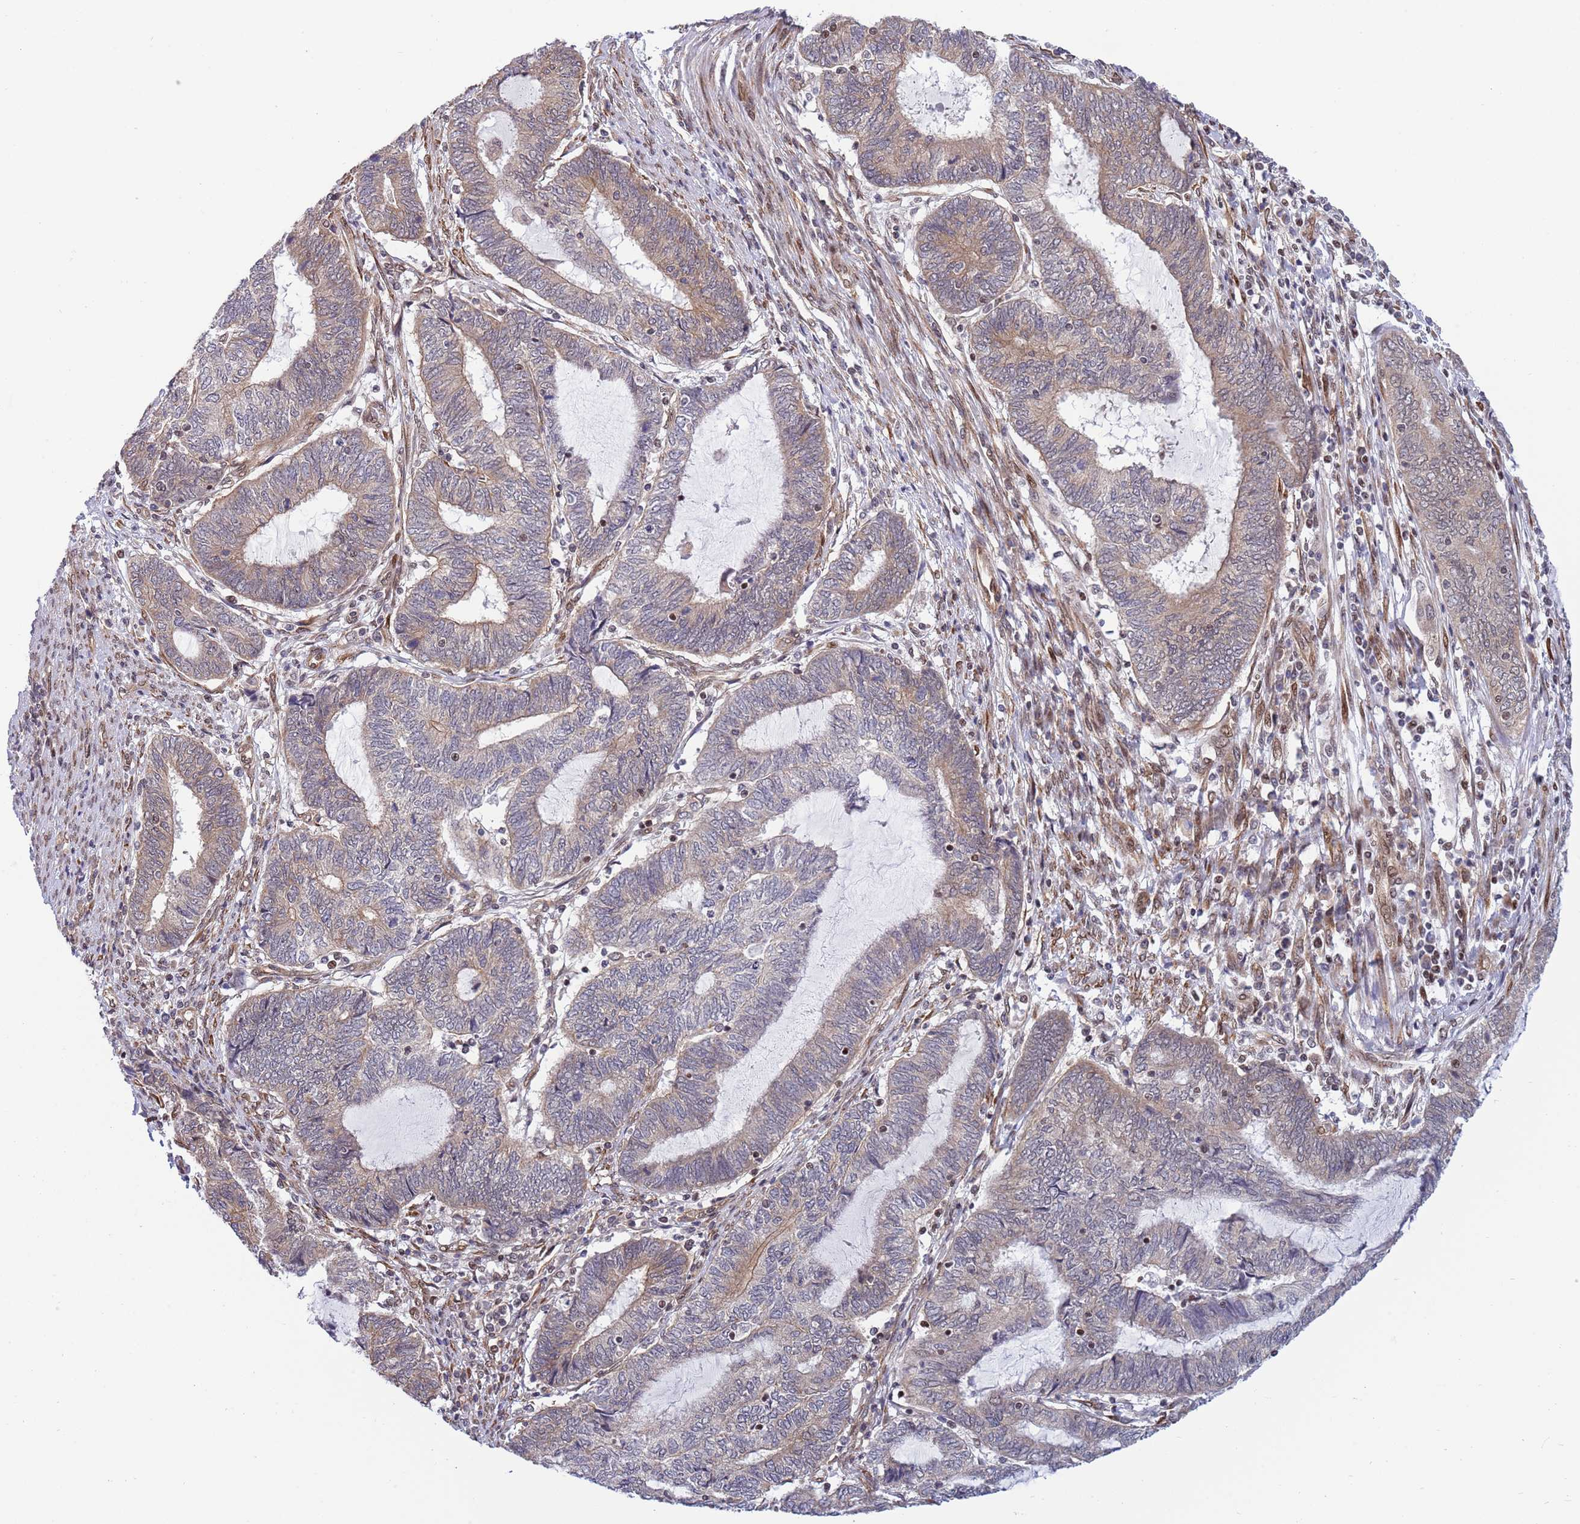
{"staining": {"intensity": "weak", "quantity": "25%-75%", "location": "cytoplasmic/membranous"}, "tissue": "endometrial cancer", "cell_type": "Tumor cells", "image_type": "cancer", "snomed": [{"axis": "morphology", "description": "Adenocarcinoma, NOS"}, {"axis": "topography", "description": "Uterus"}, {"axis": "topography", "description": "Endometrium"}], "caption": "Weak cytoplasmic/membranous staining for a protein is identified in about 25%-75% of tumor cells of endometrial adenocarcinoma using IHC.", "gene": "TBX10", "patient": {"sex": "female", "age": 70}}